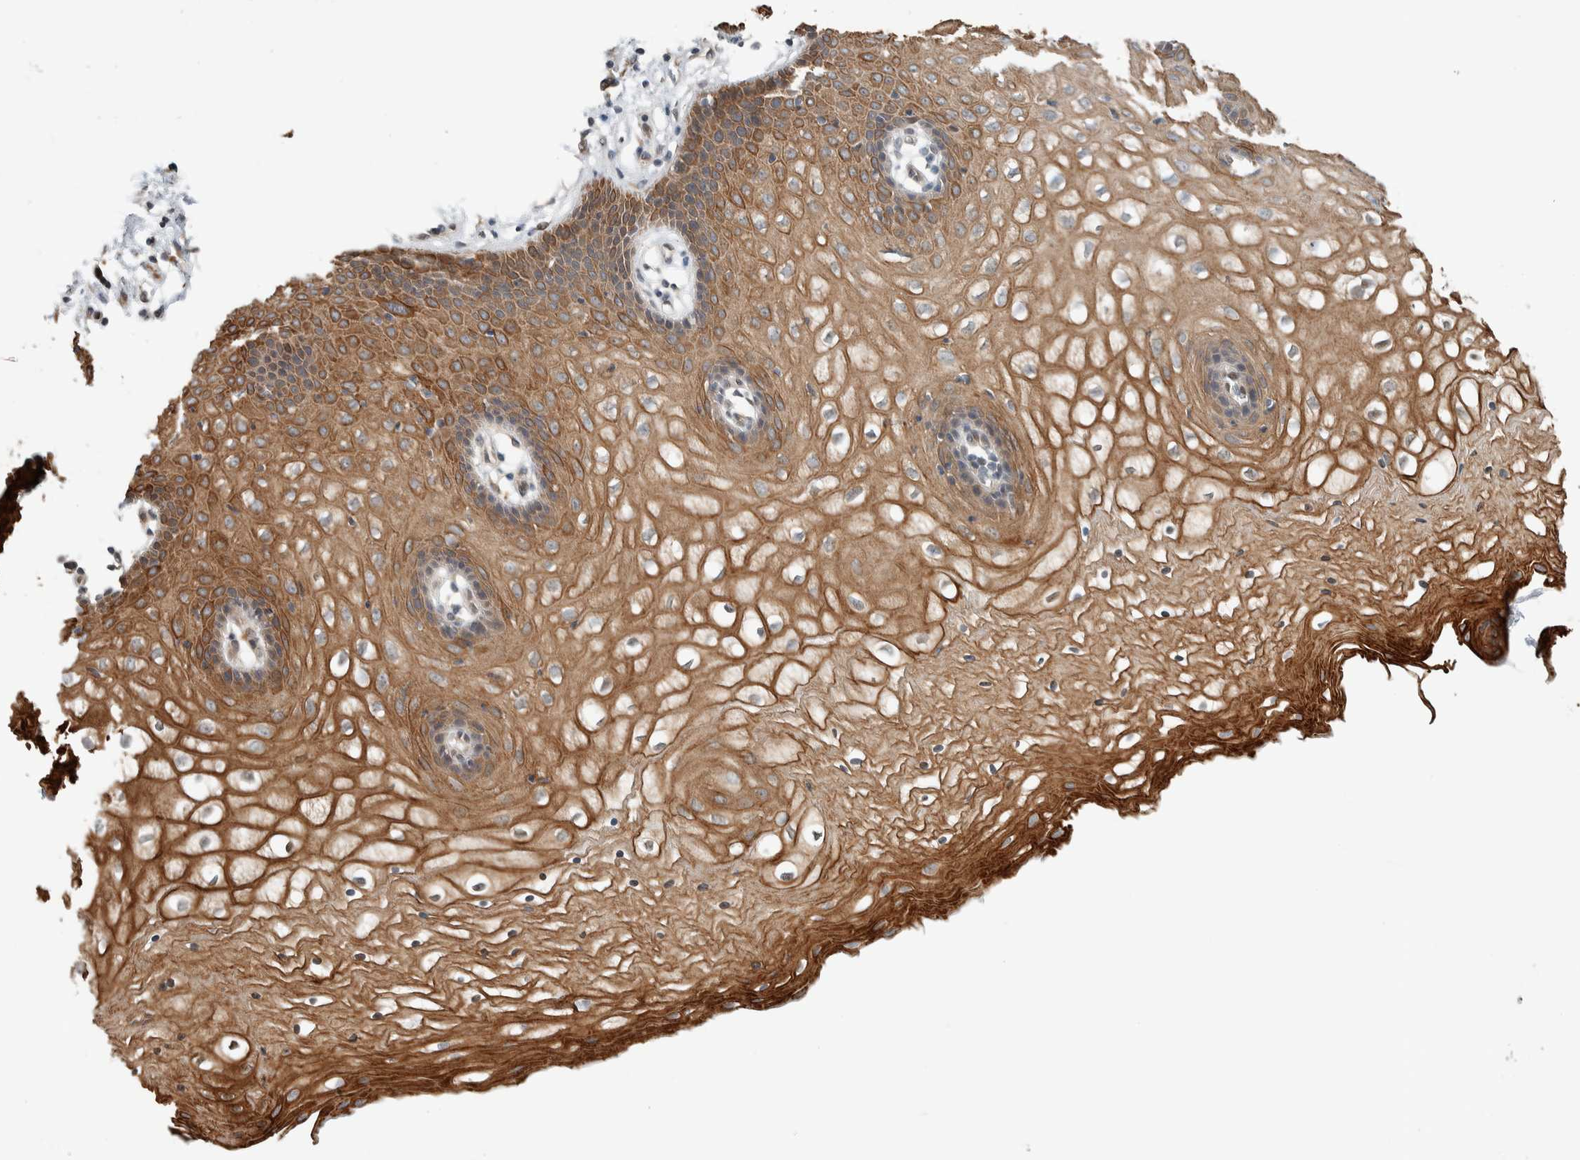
{"staining": {"intensity": "strong", "quantity": ">75%", "location": "cytoplasmic/membranous"}, "tissue": "vagina", "cell_type": "Squamous epithelial cells", "image_type": "normal", "snomed": [{"axis": "morphology", "description": "Normal tissue, NOS"}, {"axis": "topography", "description": "Vagina"}], "caption": "This is a histology image of IHC staining of normal vagina, which shows strong positivity in the cytoplasmic/membranous of squamous epithelial cells.", "gene": "STXBP4", "patient": {"sex": "female", "age": 34}}